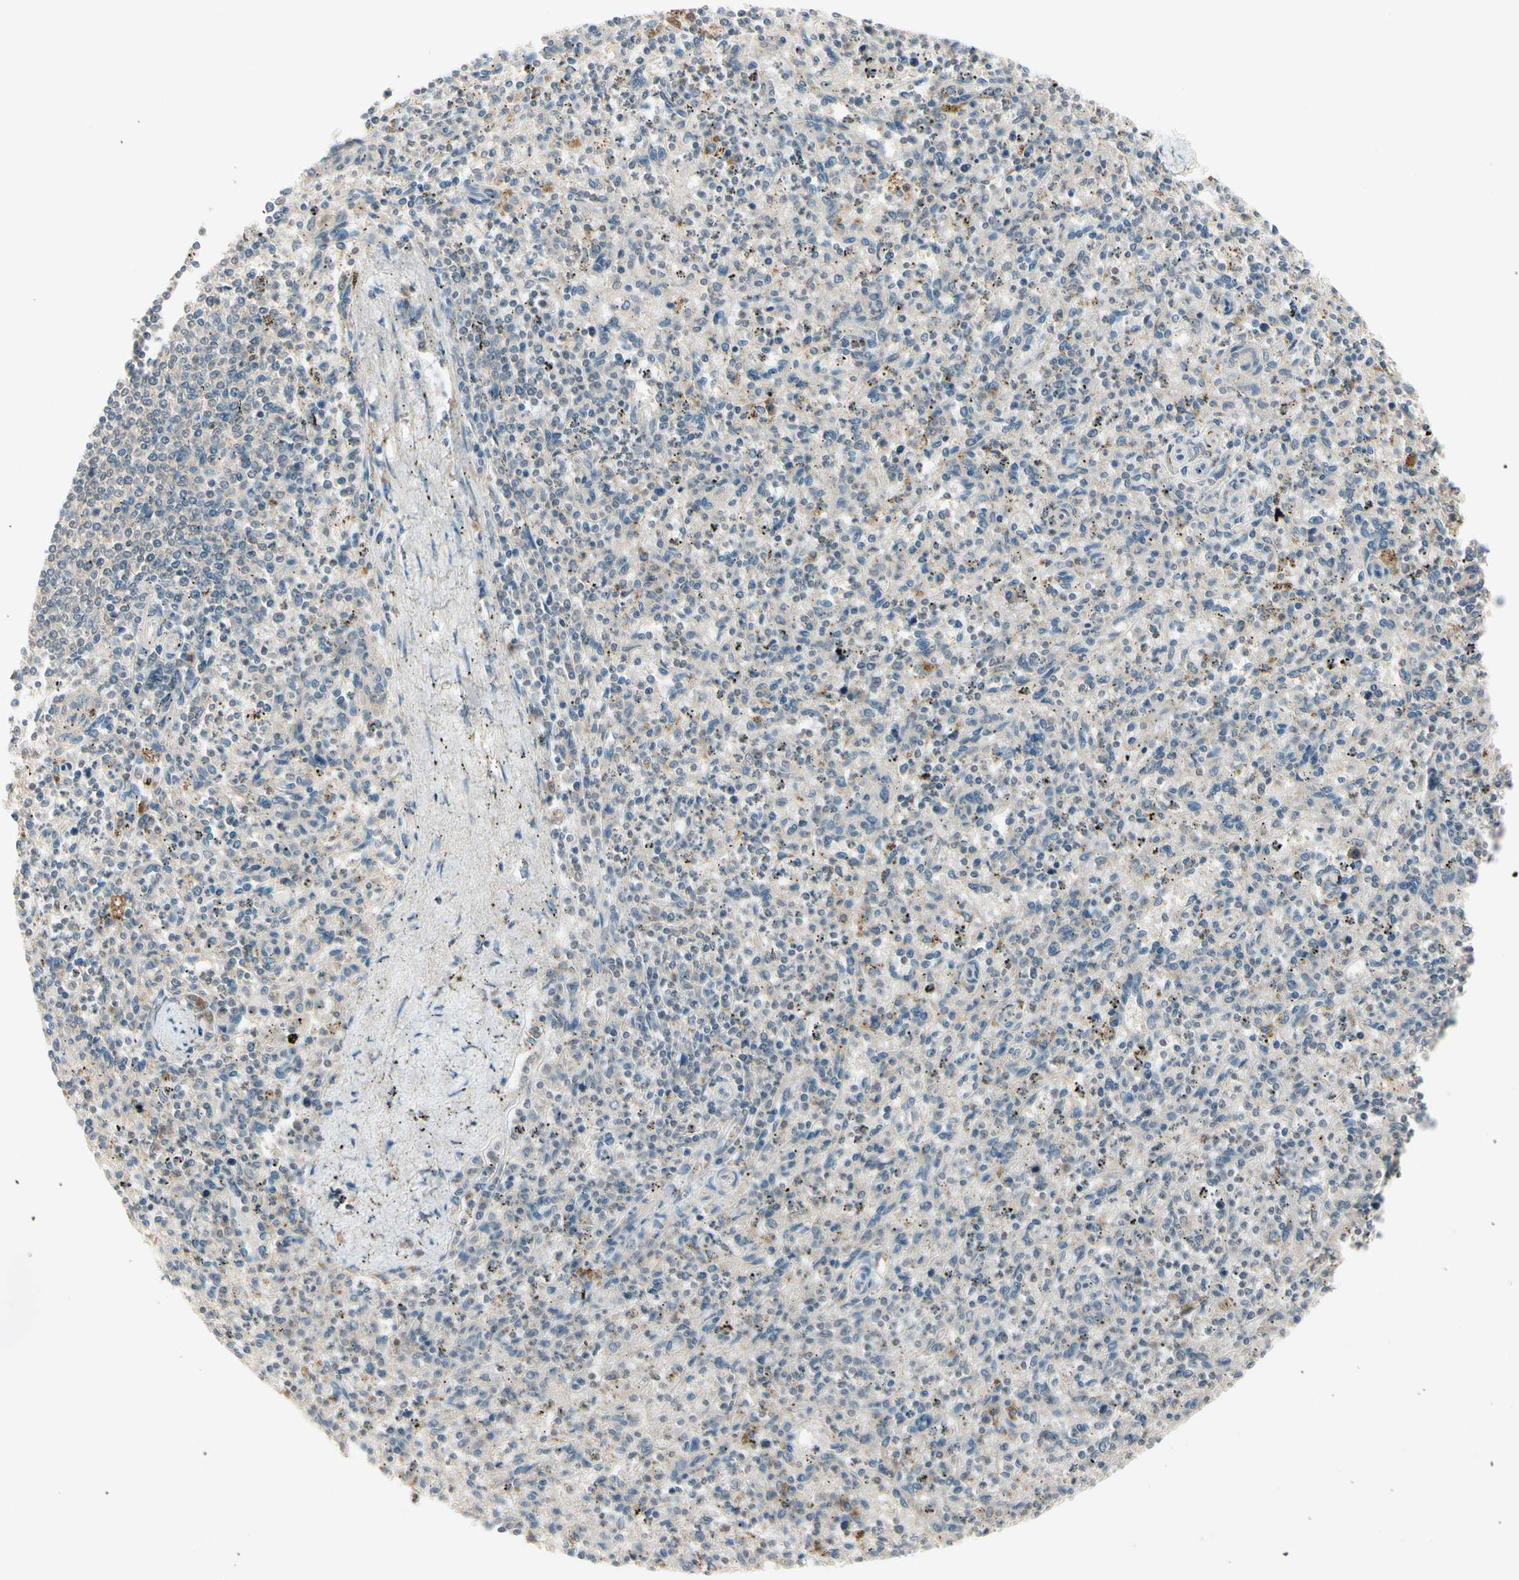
{"staining": {"intensity": "weak", "quantity": "<25%", "location": "cytoplasmic/membranous"}, "tissue": "spleen", "cell_type": "Cells in red pulp", "image_type": "normal", "snomed": [{"axis": "morphology", "description": "Normal tissue, NOS"}, {"axis": "topography", "description": "Spleen"}], "caption": "Immunohistochemistry of normal spleen shows no expression in cells in red pulp.", "gene": "CCL4", "patient": {"sex": "male", "age": 72}}